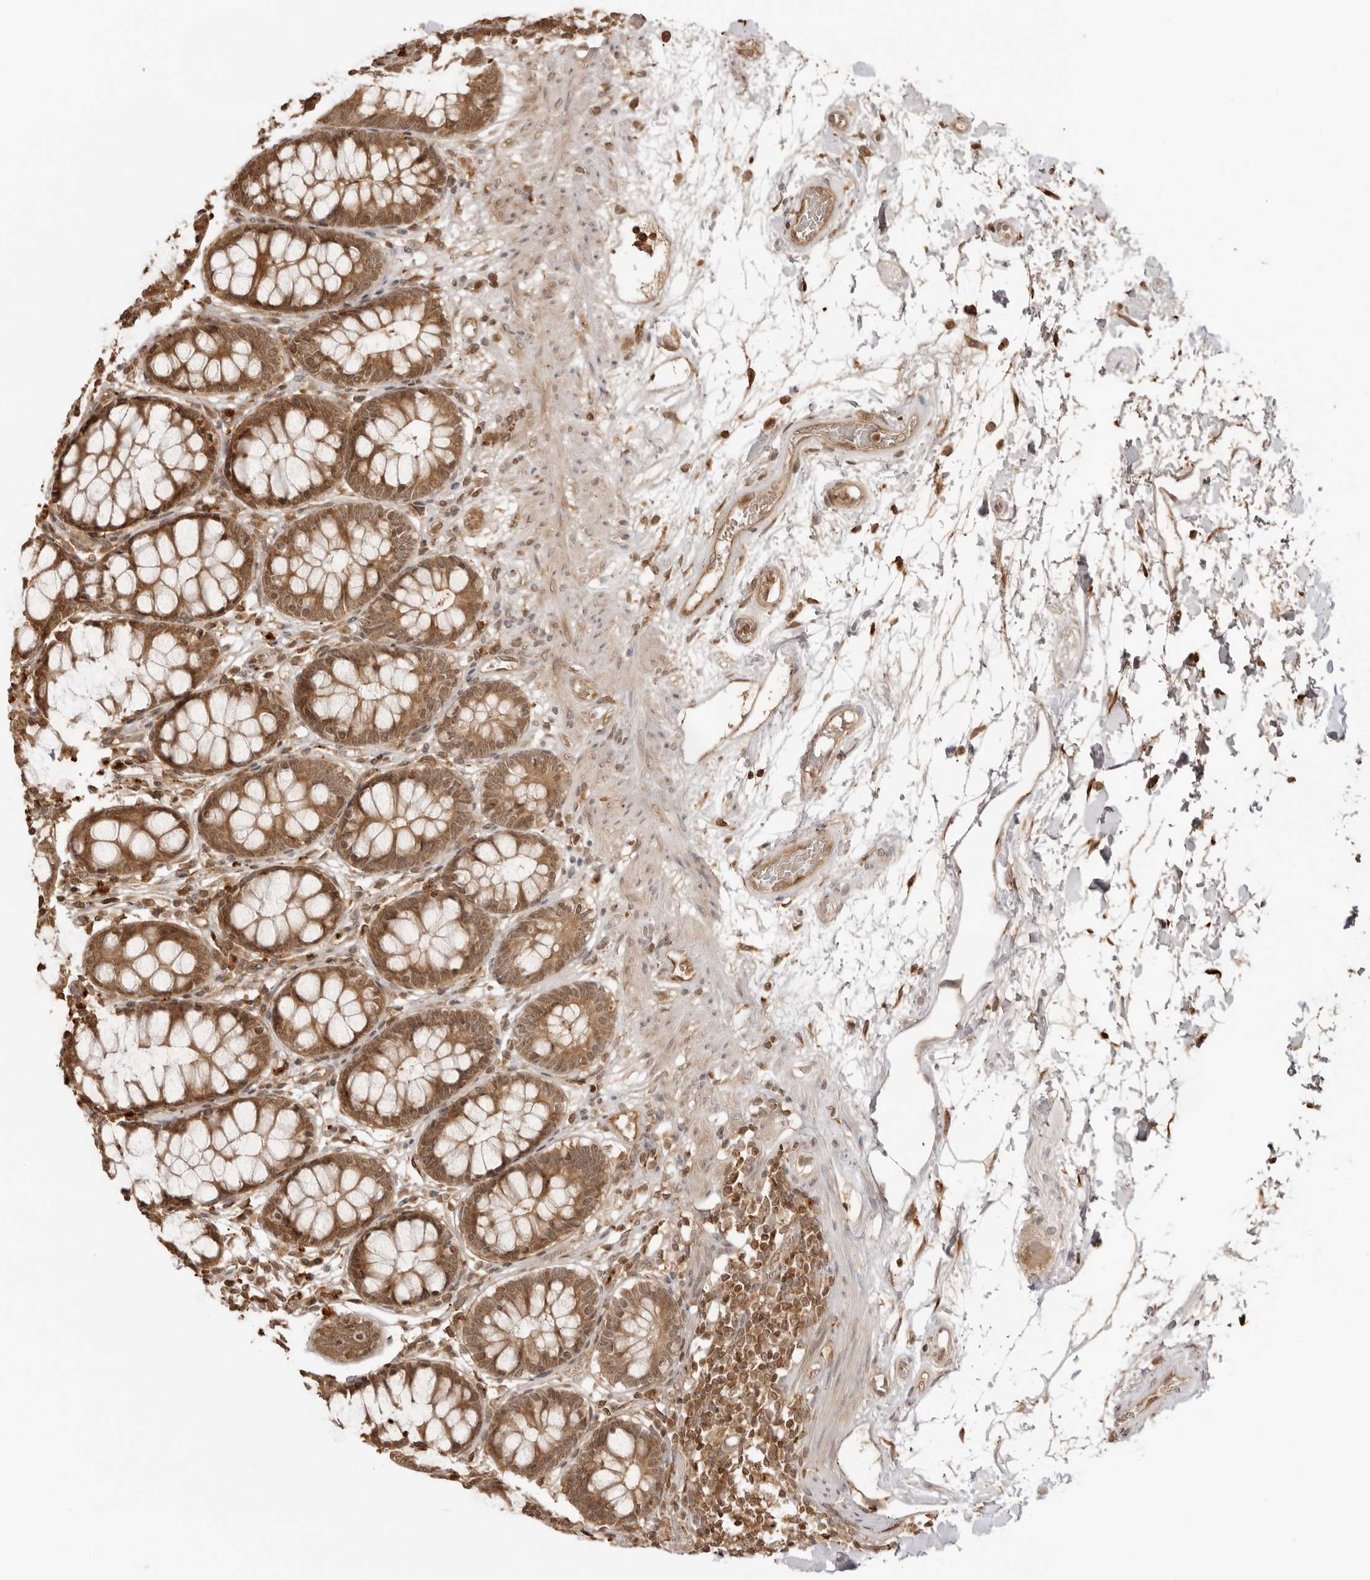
{"staining": {"intensity": "moderate", "quantity": ">75%", "location": "cytoplasmic/membranous,nuclear"}, "tissue": "rectum", "cell_type": "Glandular cells", "image_type": "normal", "snomed": [{"axis": "morphology", "description": "Normal tissue, NOS"}, {"axis": "topography", "description": "Rectum"}], "caption": "This histopathology image demonstrates unremarkable rectum stained with immunohistochemistry (IHC) to label a protein in brown. The cytoplasmic/membranous,nuclear of glandular cells show moderate positivity for the protein. Nuclei are counter-stained blue.", "gene": "IKBKE", "patient": {"sex": "male", "age": 64}}